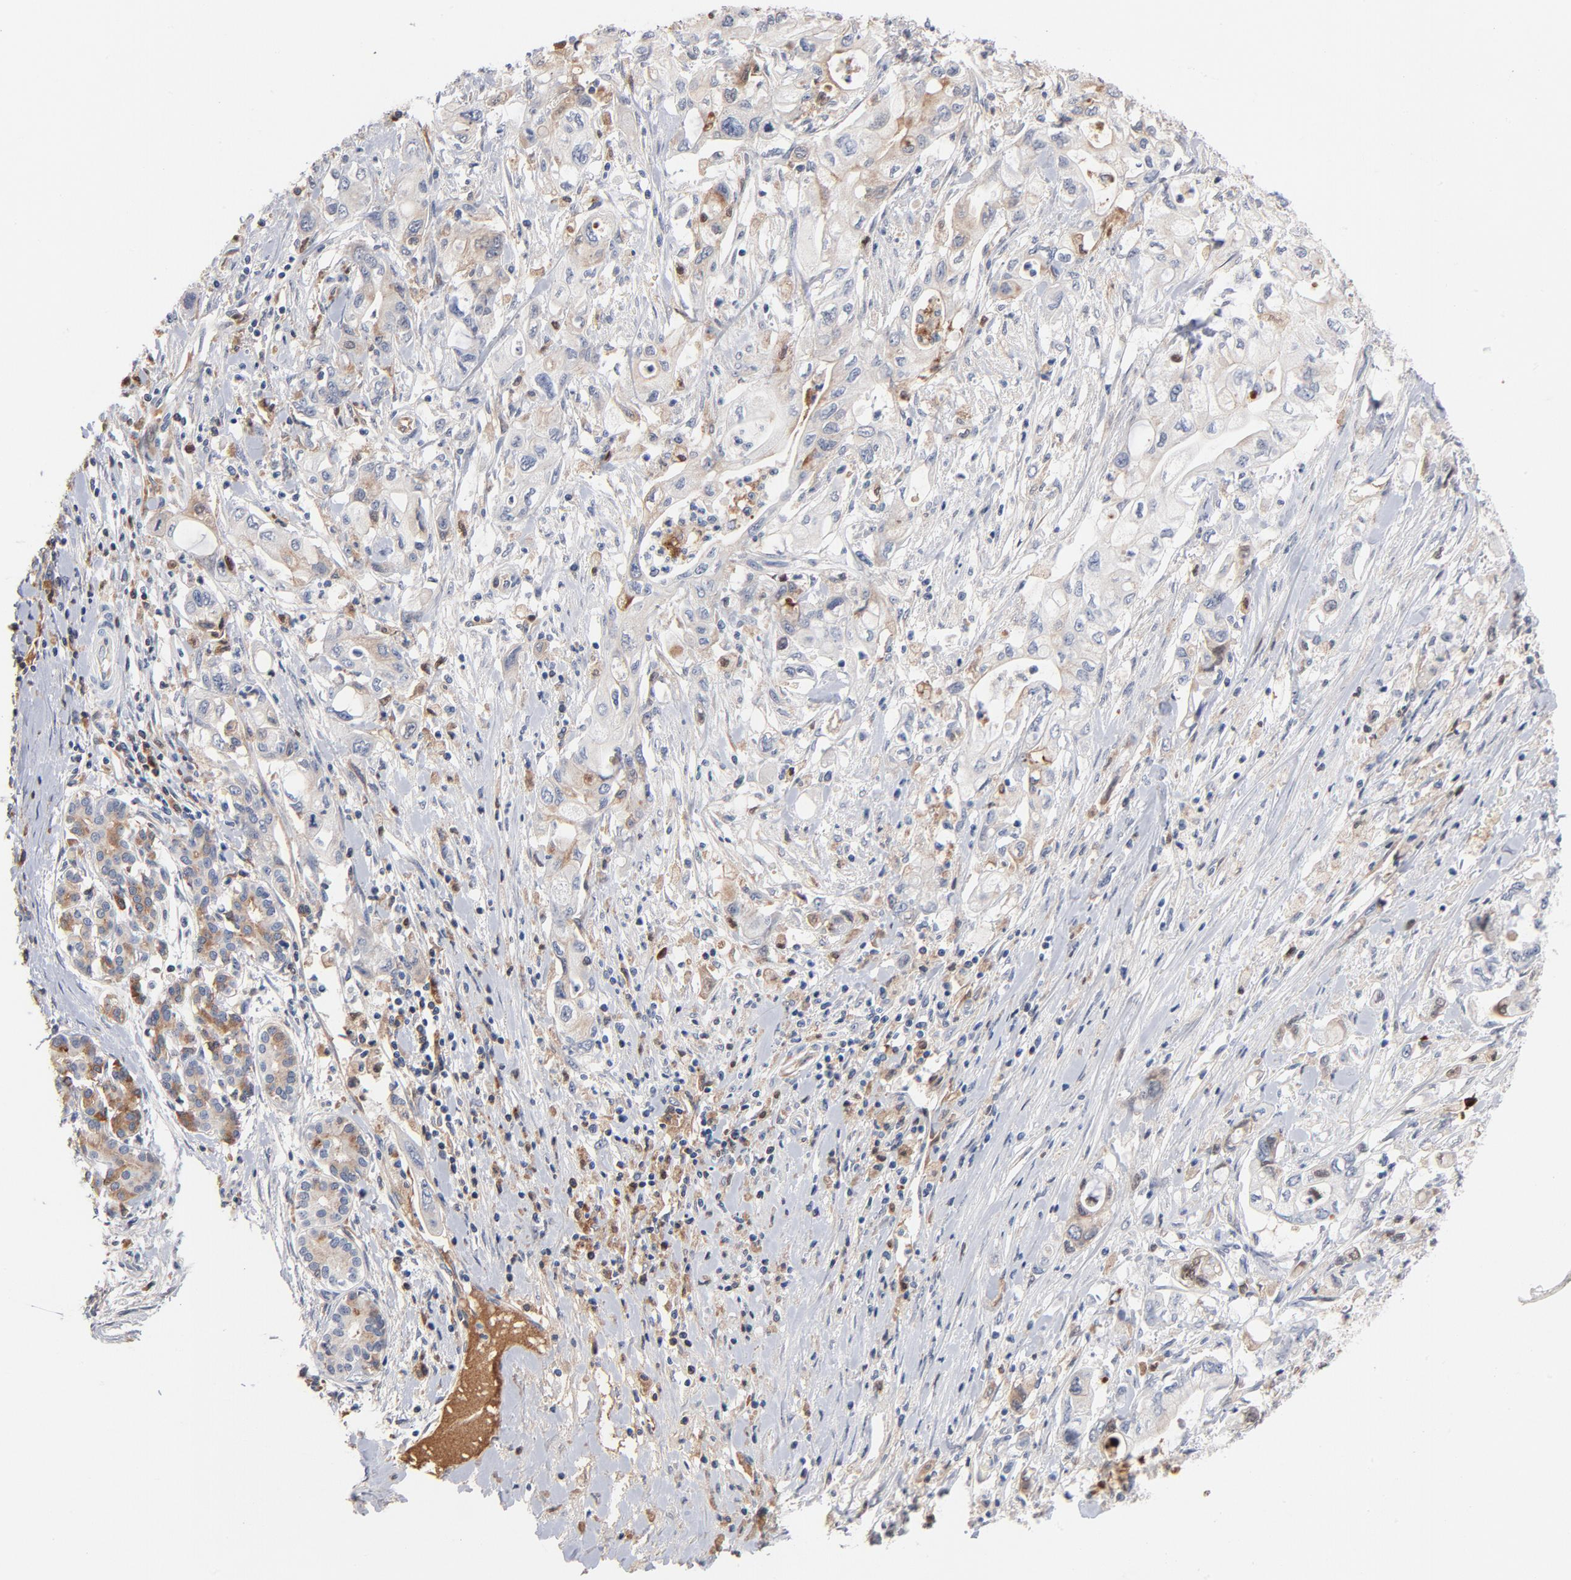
{"staining": {"intensity": "negative", "quantity": "none", "location": "none"}, "tissue": "pancreatic cancer", "cell_type": "Tumor cells", "image_type": "cancer", "snomed": [{"axis": "morphology", "description": "Adenocarcinoma, NOS"}, {"axis": "topography", "description": "Pancreas"}], "caption": "Immunohistochemistry (IHC) of human pancreatic cancer exhibits no expression in tumor cells.", "gene": "SERPINA4", "patient": {"sex": "male", "age": 79}}